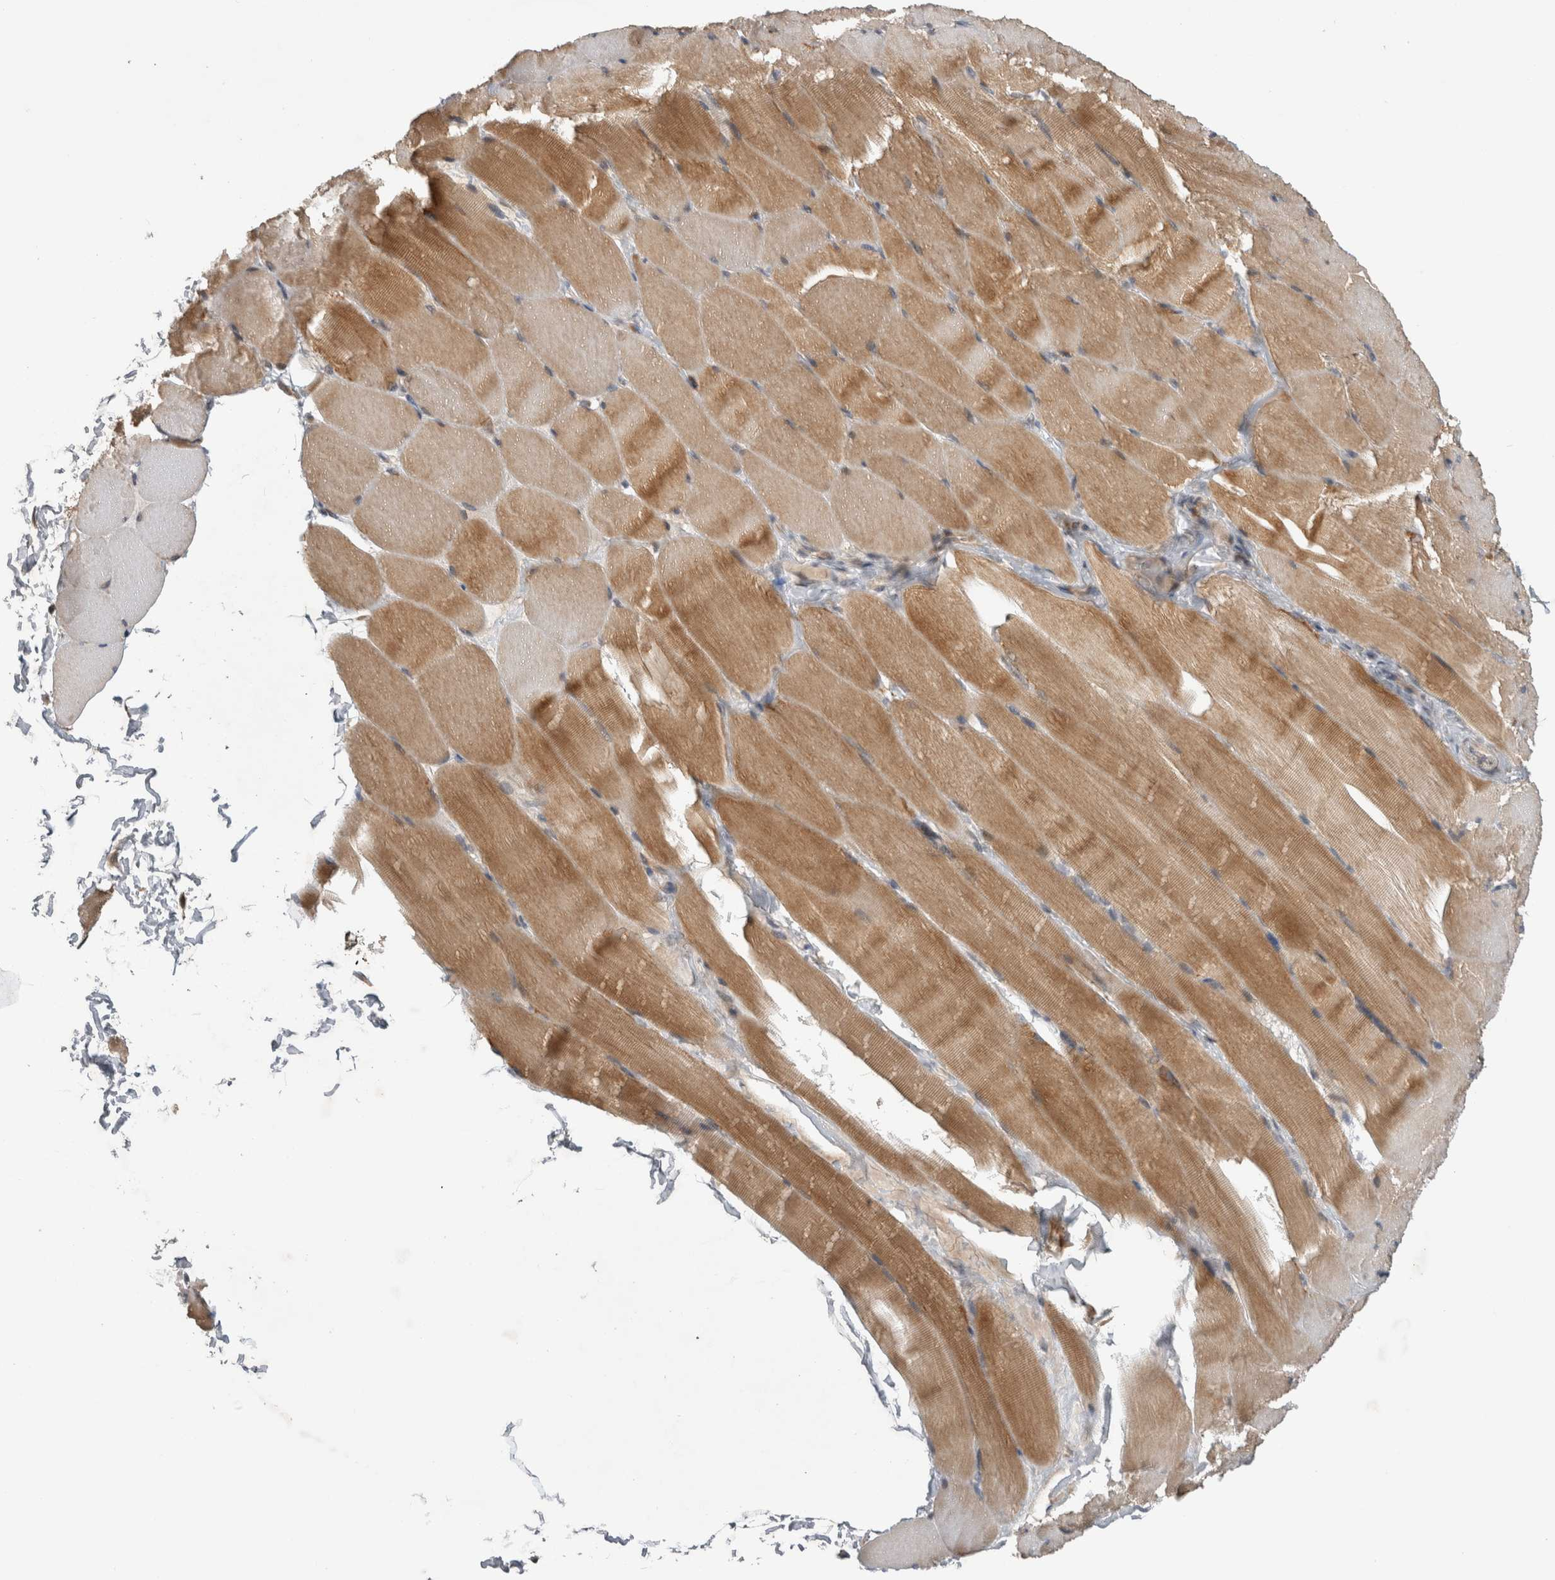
{"staining": {"intensity": "moderate", "quantity": ">75%", "location": "cytoplasmic/membranous"}, "tissue": "skeletal muscle", "cell_type": "Myocytes", "image_type": "normal", "snomed": [{"axis": "morphology", "description": "Normal tissue, NOS"}, {"axis": "topography", "description": "Skin"}, {"axis": "topography", "description": "Skeletal muscle"}], "caption": "Immunohistochemistry (IHC) of benign human skeletal muscle reveals medium levels of moderate cytoplasmic/membranous expression in about >75% of myocytes.", "gene": "KCNIP1", "patient": {"sex": "male", "age": 83}}